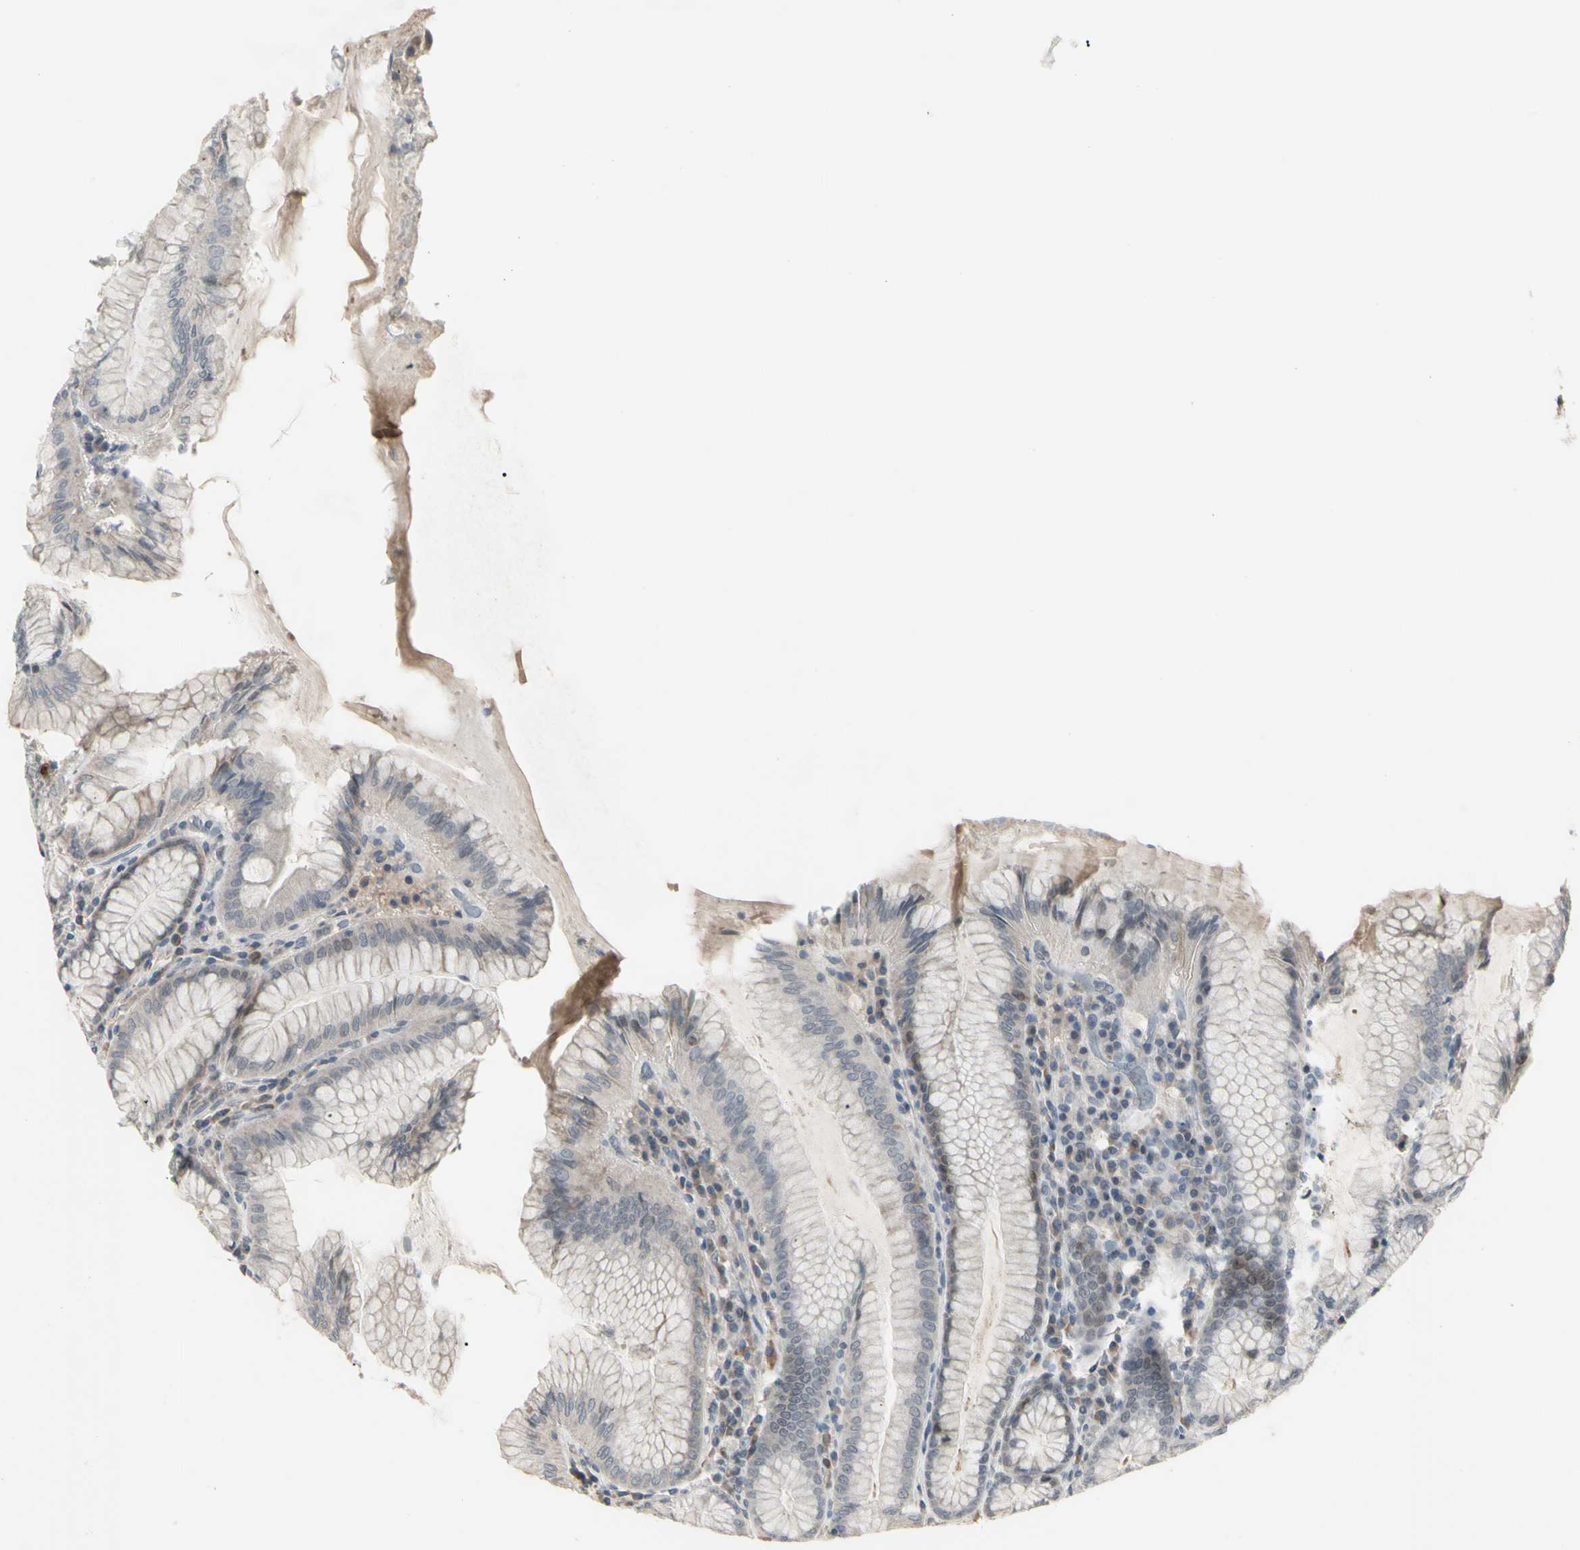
{"staining": {"intensity": "weak", "quantity": "<25%", "location": "cytoplasmic/membranous"}, "tissue": "stomach", "cell_type": "Glandular cells", "image_type": "normal", "snomed": [{"axis": "morphology", "description": "Normal tissue, NOS"}, {"axis": "topography", "description": "Stomach, lower"}], "caption": "A high-resolution image shows IHC staining of normal stomach, which reveals no significant expression in glandular cells.", "gene": "PIAS4", "patient": {"sex": "female", "age": 76}}